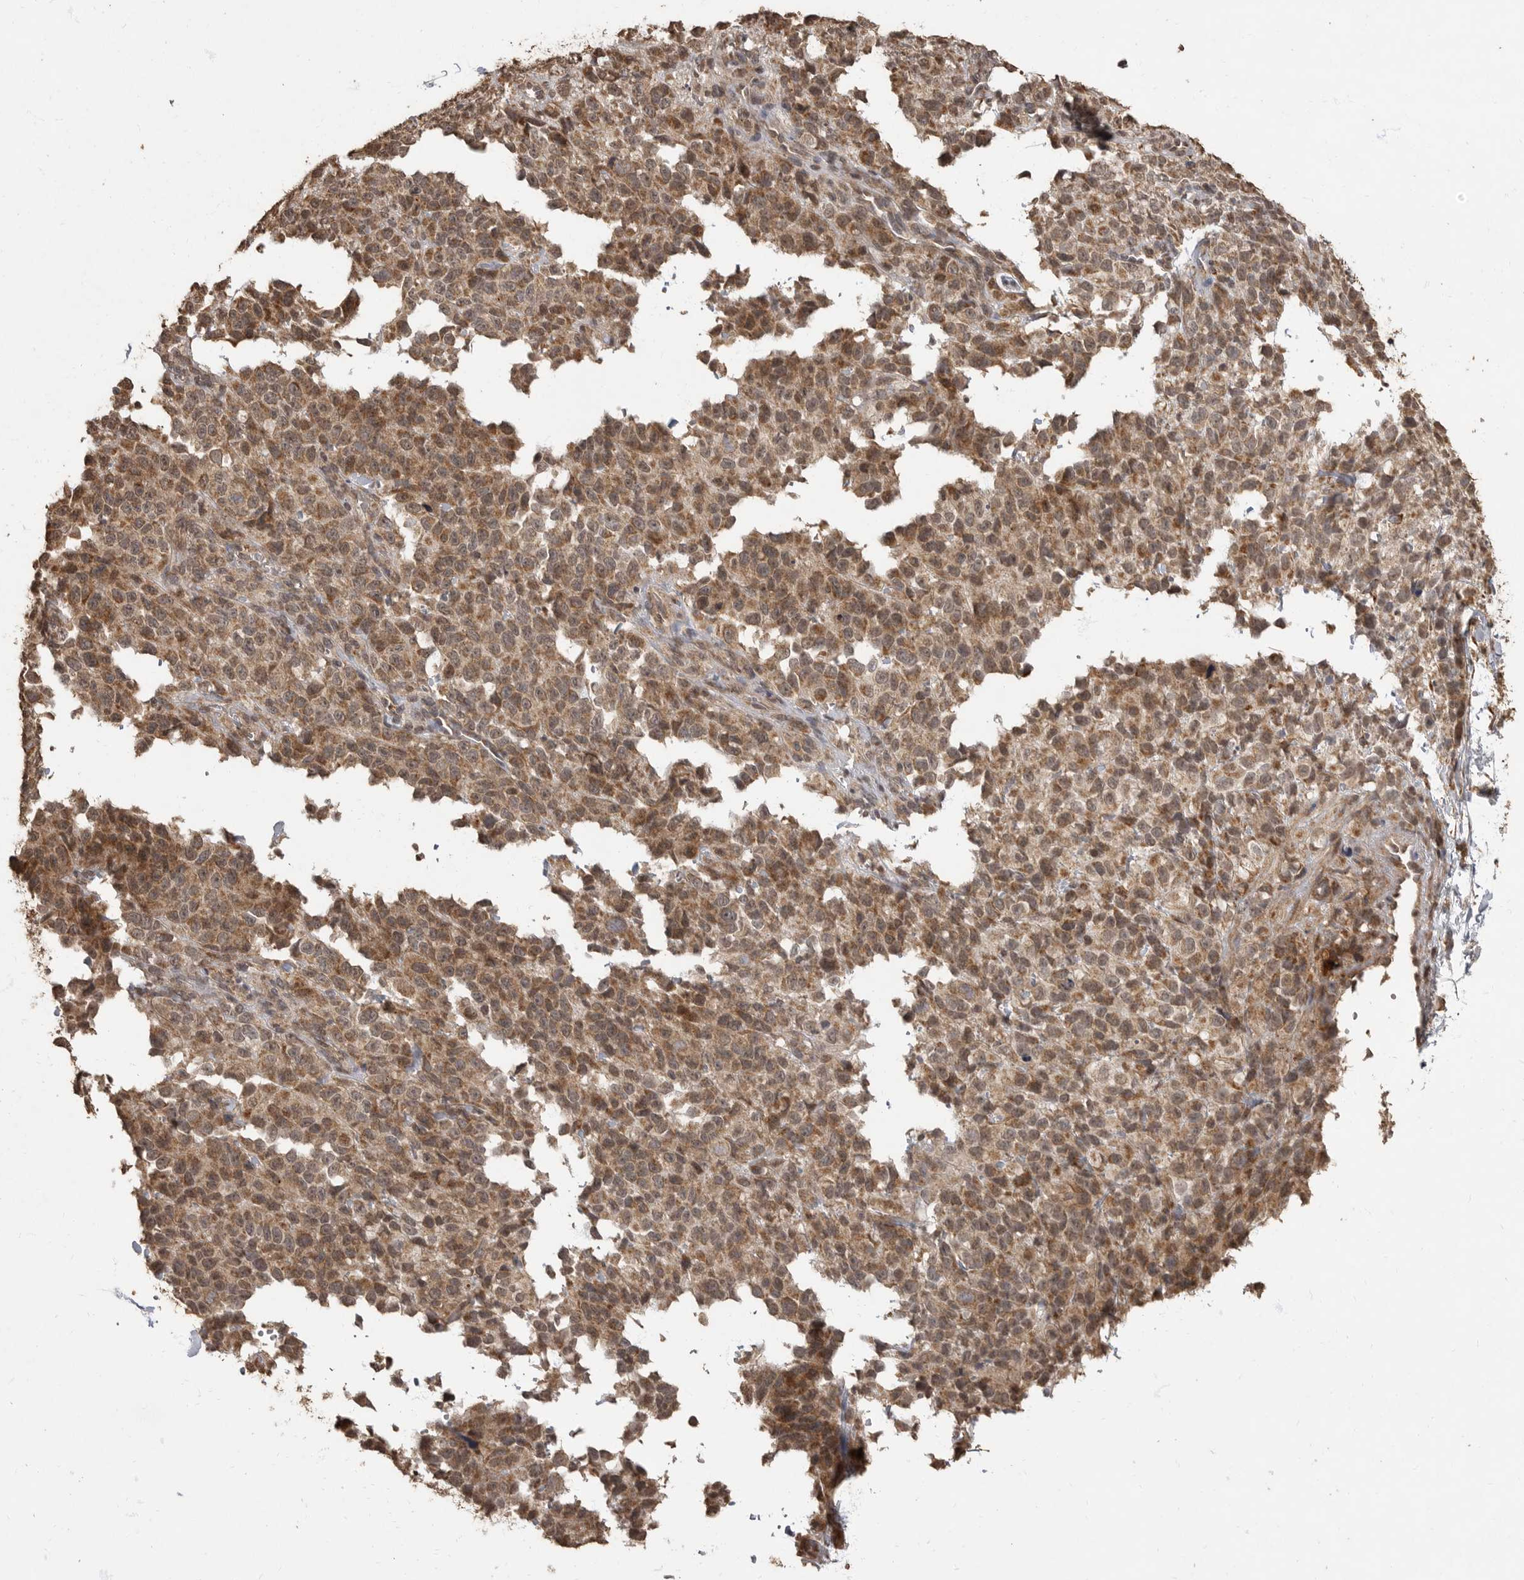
{"staining": {"intensity": "moderate", "quantity": ">75%", "location": "cytoplasmic/membranous"}, "tissue": "melanoma", "cell_type": "Tumor cells", "image_type": "cancer", "snomed": [{"axis": "morphology", "description": "Malignant melanoma, Metastatic site"}, {"axis": "topography", "description": "Skin"}], "caption": "Protein staining by IHC displays moderate cytoplasmic/membranous staining in approximately >75% of tumor cells in malignant melanoma (metastatic site).", "gene": "MAFG", "patient": {"sex": "female", "age": 72}}